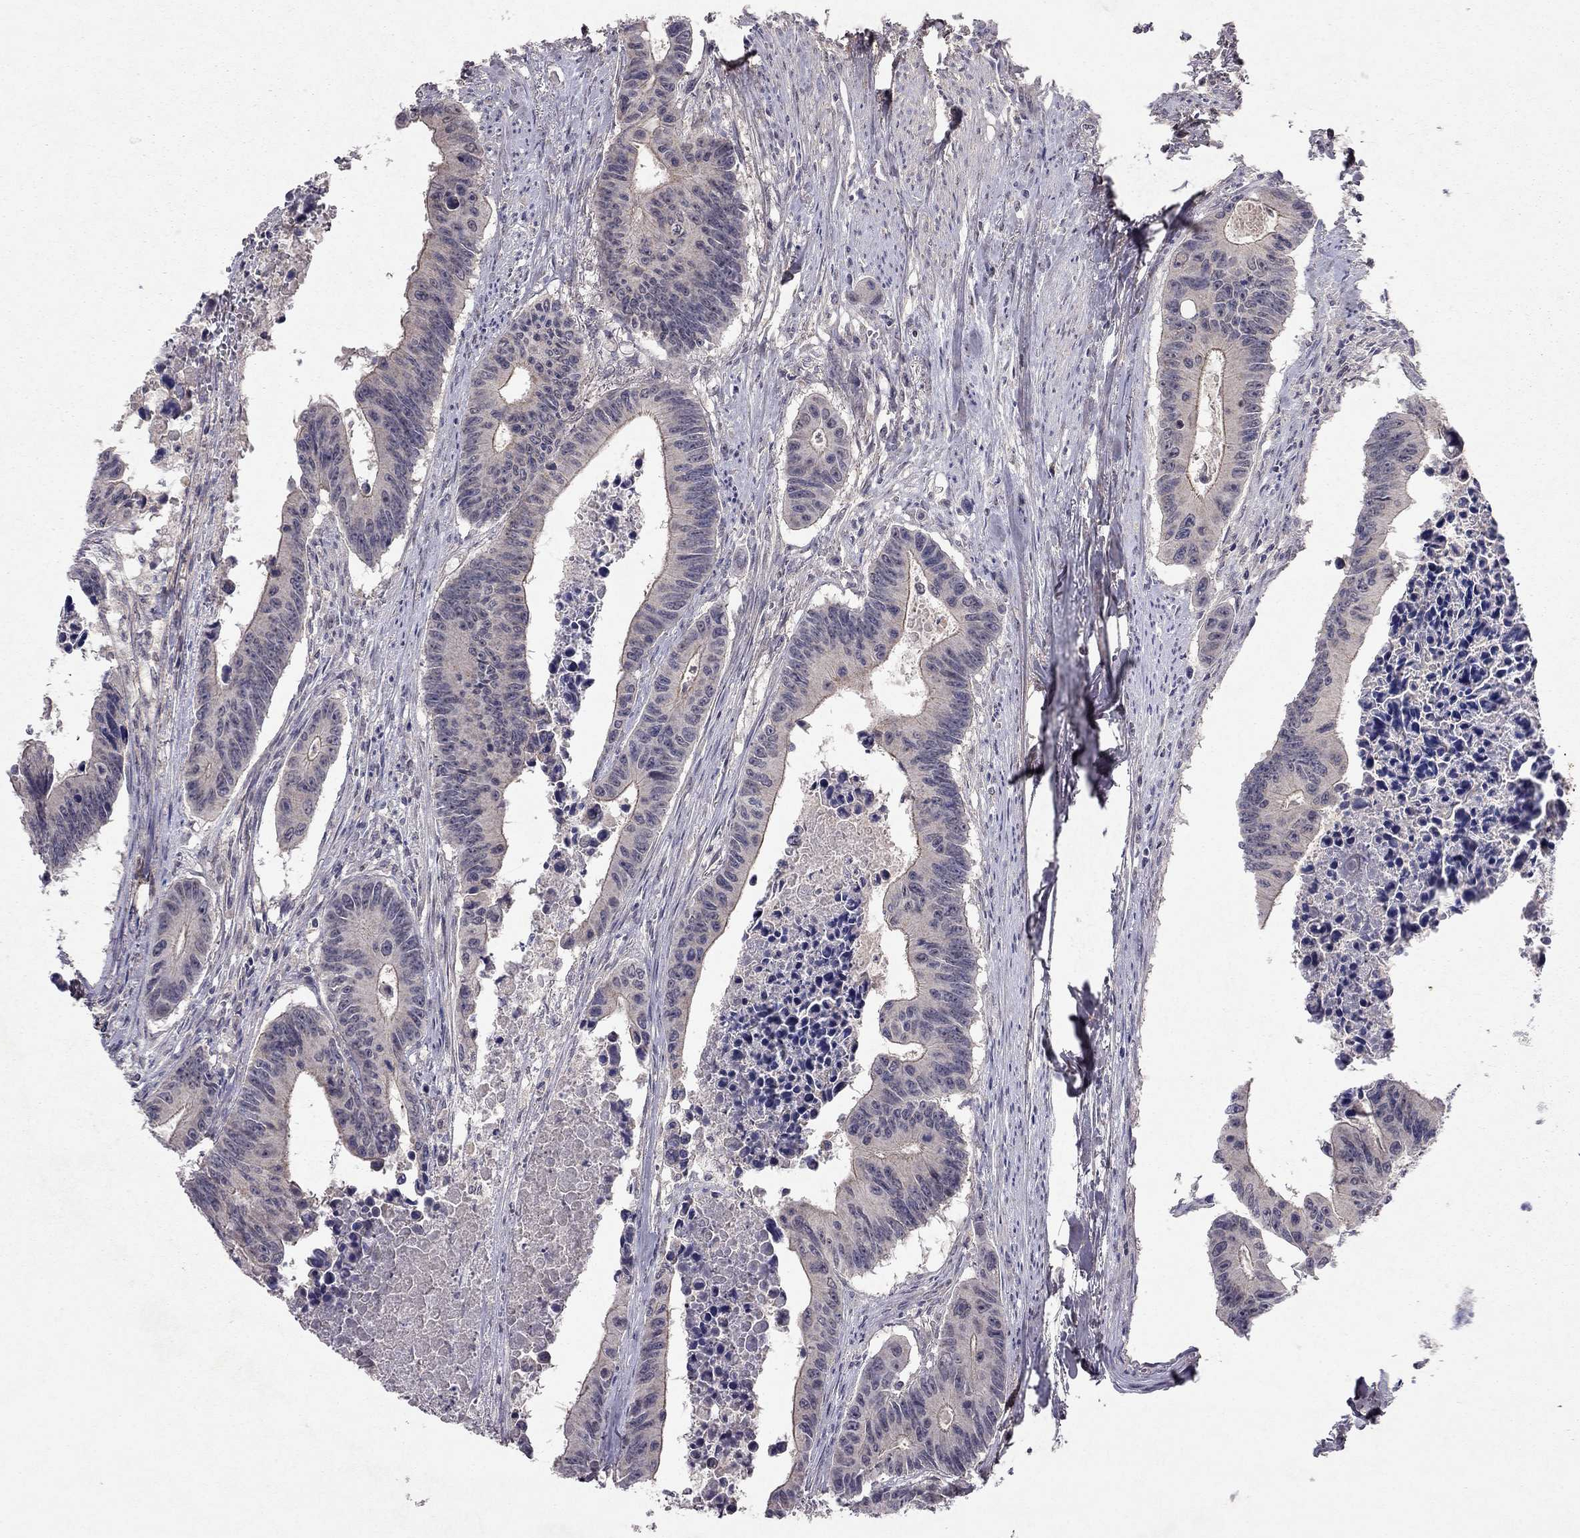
{"staining": {"intensity": "moderate", "quantity": "<25%", "location": "cytoplasmic/membranous"}, "tissue": "colorectal cancer", "cell_type": "Tumor cells", "image_type": "cancer", "snomed": [{"axis": "morphology", "description": "Adenocarcinoma, NOS"}, {"axis": "topography", "description": "Colon"}], "caption": "Immunohistochemical staining of colorectal cancer shows low levels of moderate cytoplasmic/membranous protein positivity in about <25% of tumor cells.", "gene": "ESR2", "patient": {"sex": "female", "age": 87}}